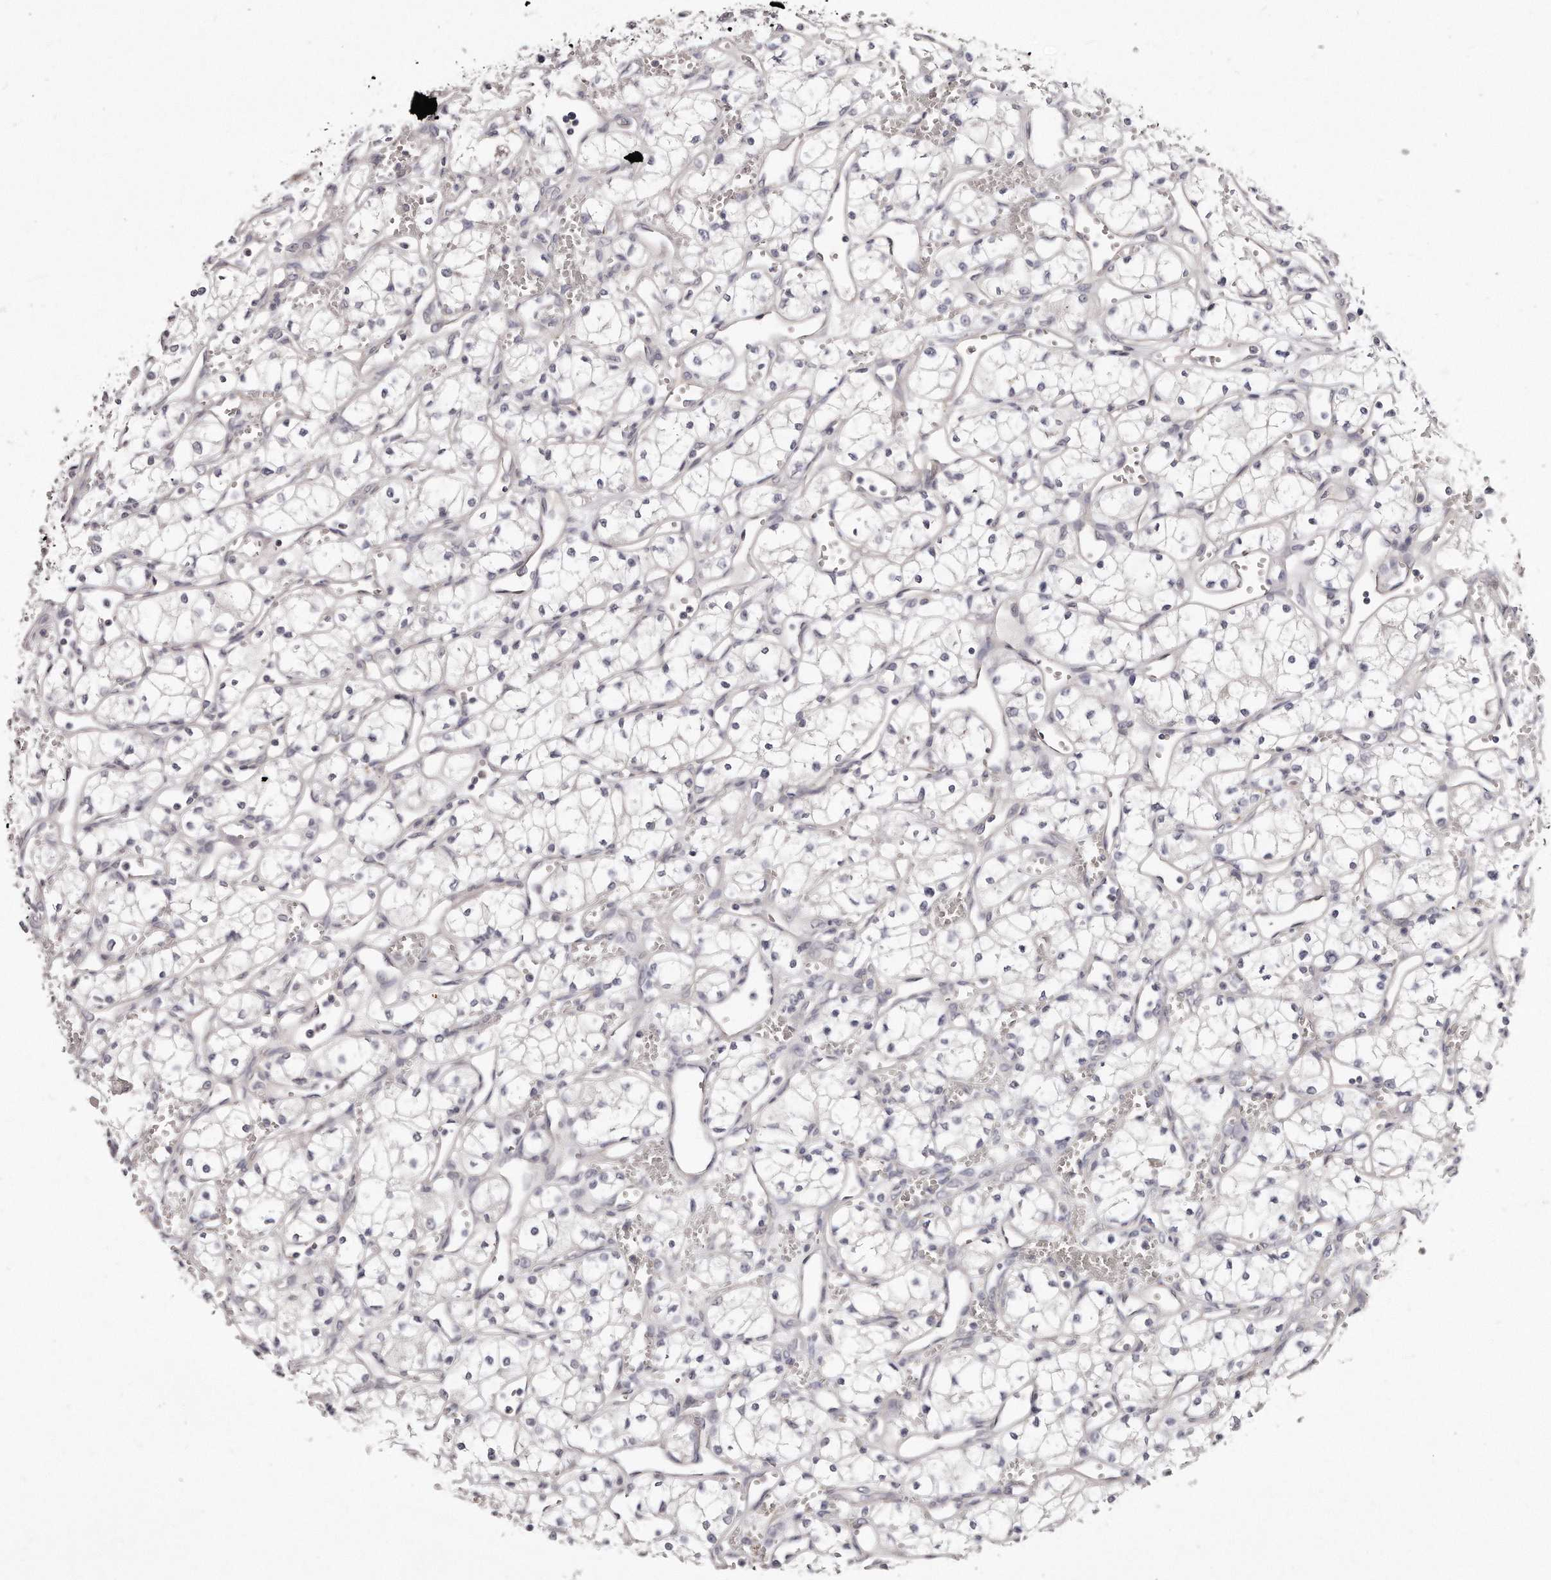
{"staining": {"intensity": "negative", "quantity": "none", "location": "none"}, "tissue": "renal cancer", "cell_type": "Tumor cells", "image_type": "cancer", "snomed": [{"axis": "morphology", "description": "Adenocarcinoma, NOS"}, {"axis": "topography", "description": "Kidney"}], "caption": "Tumor cells show no significant protein staining in renal cancer (adenocarcinoma).", "gene": "TTLL4", "patient": {"sex": "male", "age": 59}}